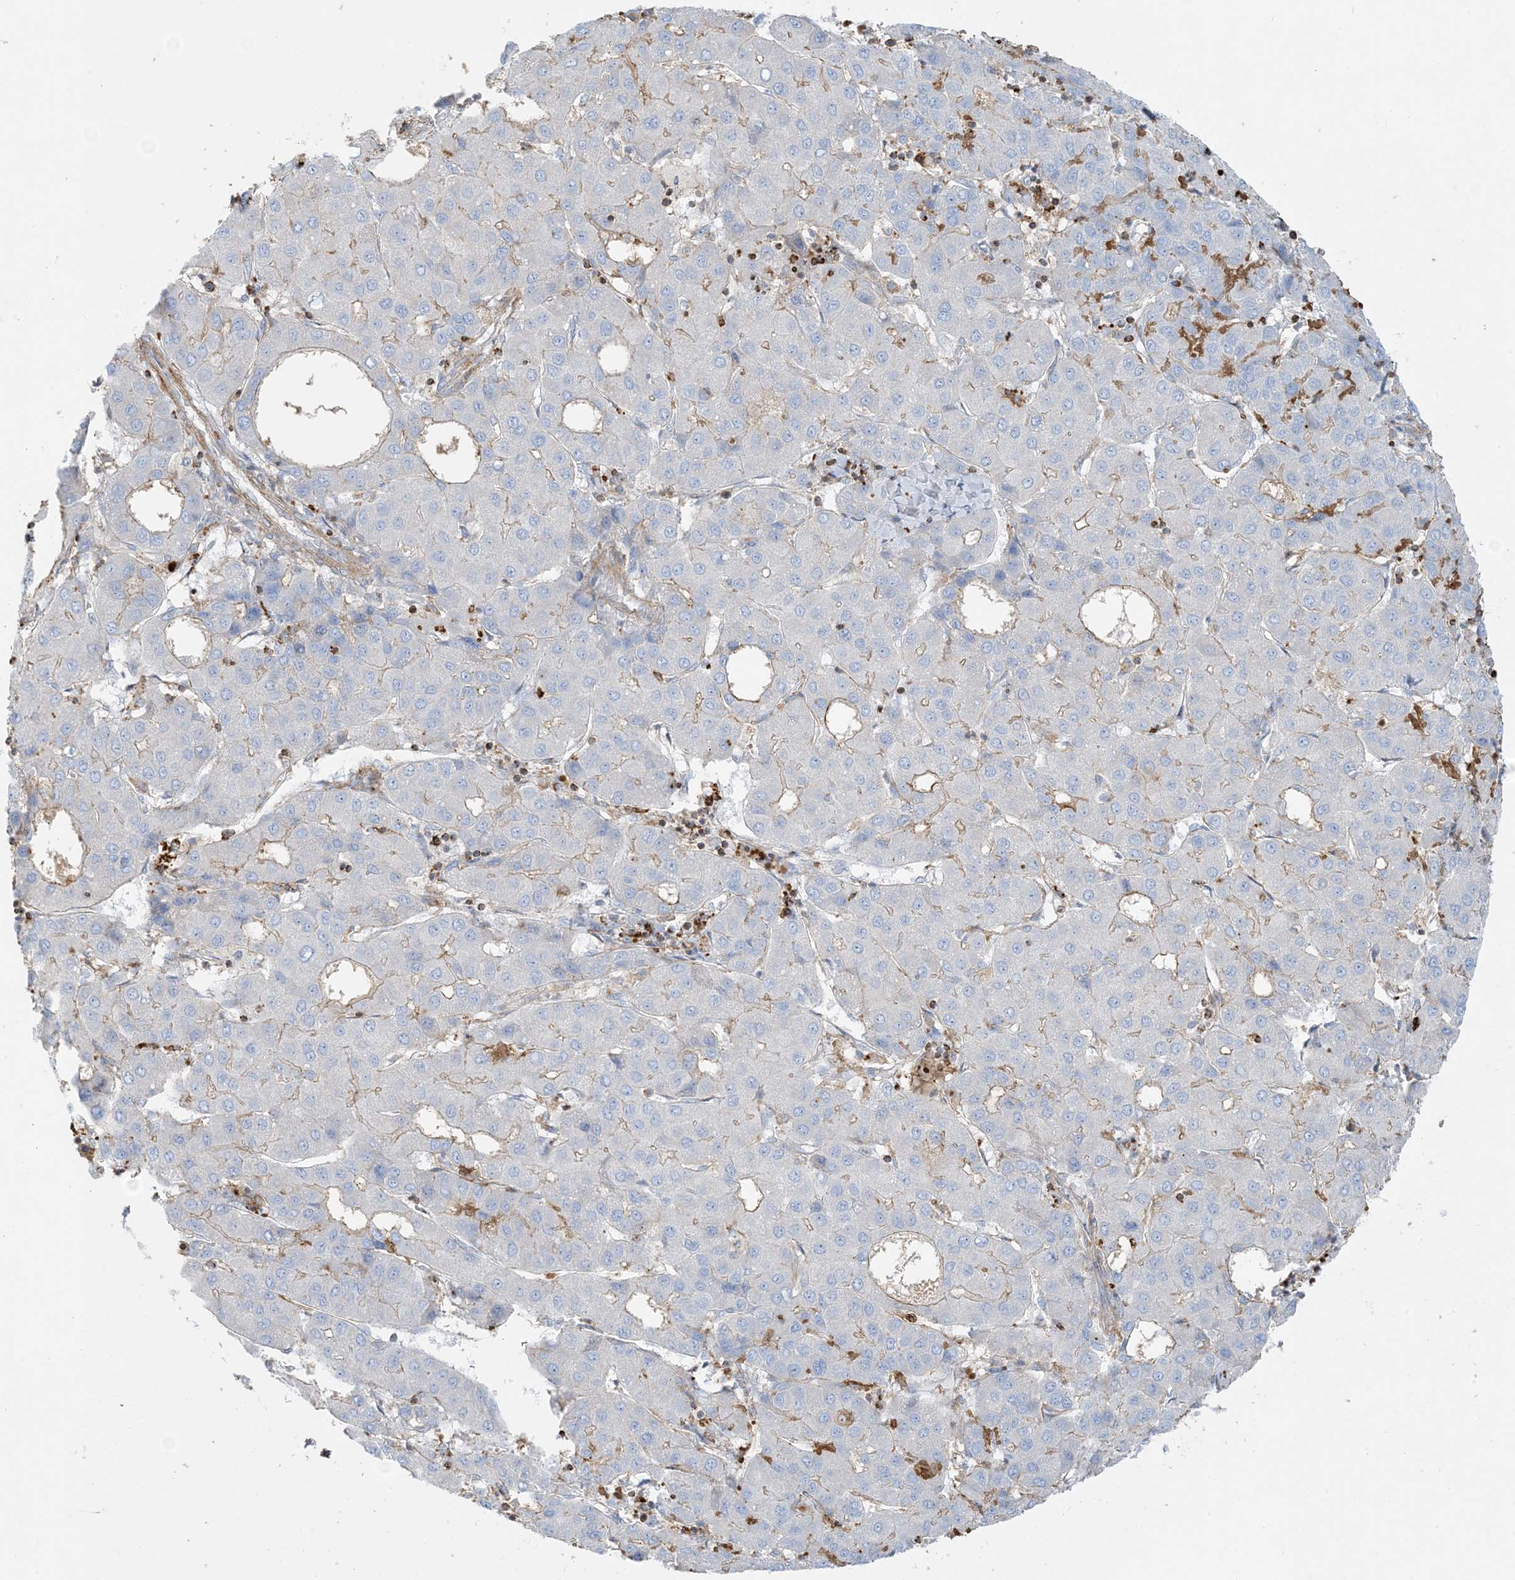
{"staining": {"intensity": "negative", "quantity": "none", "location": "none"}, "tissue": "liver cancer", "cell_type": "Tumor cells", "image_type": "cancer", "snomed": [{"axis": "morphology", "description": "Carcinoma, Hepatocellular, NOS"}, {"axis": "topography", "description": "Liver"}], "caption": "Tumor cells show no significant positivity in liver cancer (hepatocellular carcinoma).", "gene": "GTF3C2", "patient": {"sex": "male", "age": 65}}